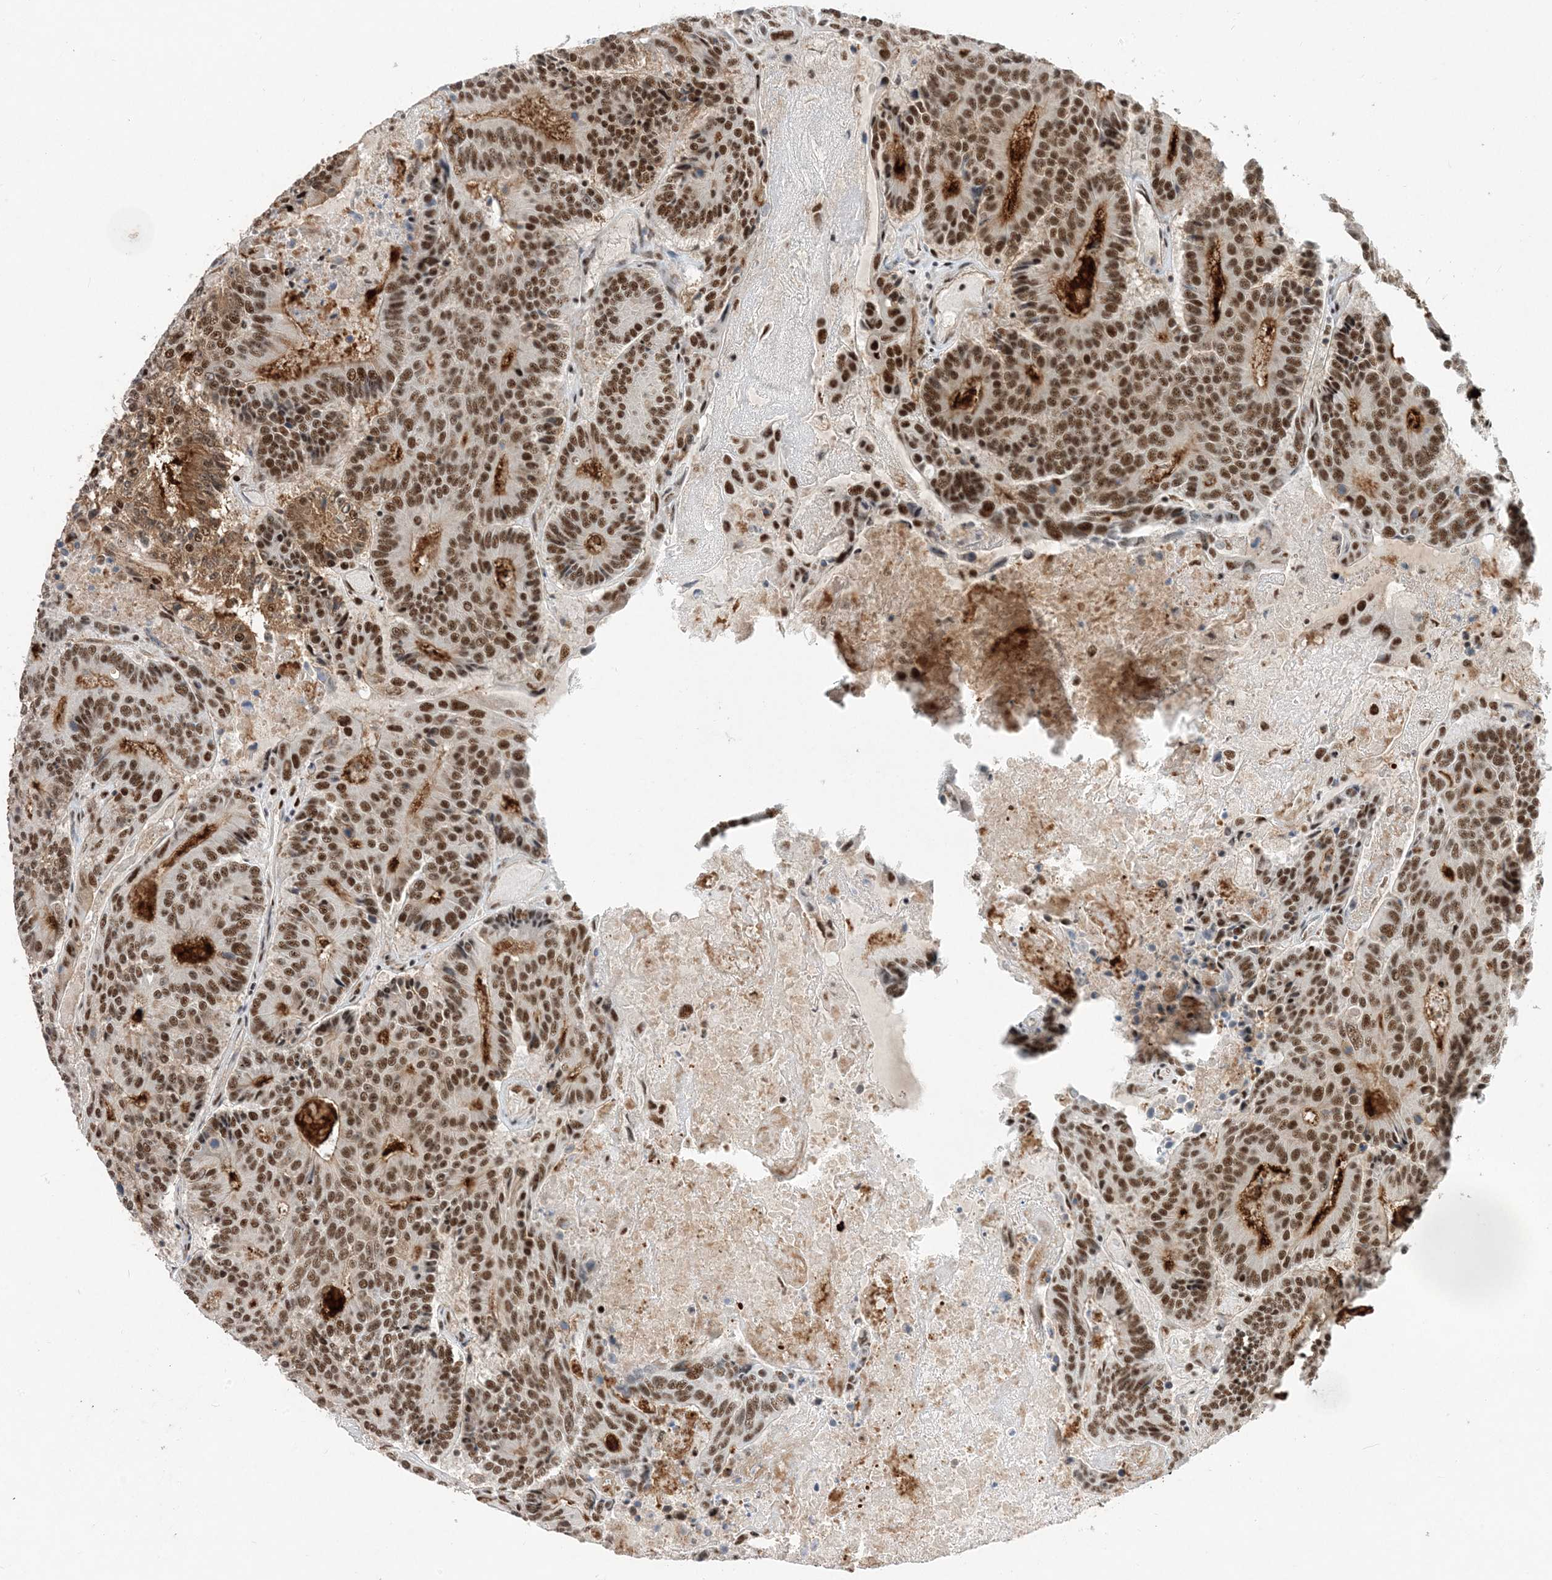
{"staining": {"intensity": "strong", "quantity": ">75%", "location": "cytoplasmic/membranous,nuclear"}, "tissue": "colorectal cancer", "cell_type": "Tumor cells", "image_type": "cancer", "snomed": [{"axis": "morphology", "description": "Adenocarcinoma, NOS"}, {"axis": "topography", "description": "Colon"}], "caption": "A brown stain shows strong cytoplasmic/membranous and nuclear positivity of a protein in human colorectal cancer tumor cells.", "gene": "SF3A3", "patient": {"sex": "male", "age": 83}}